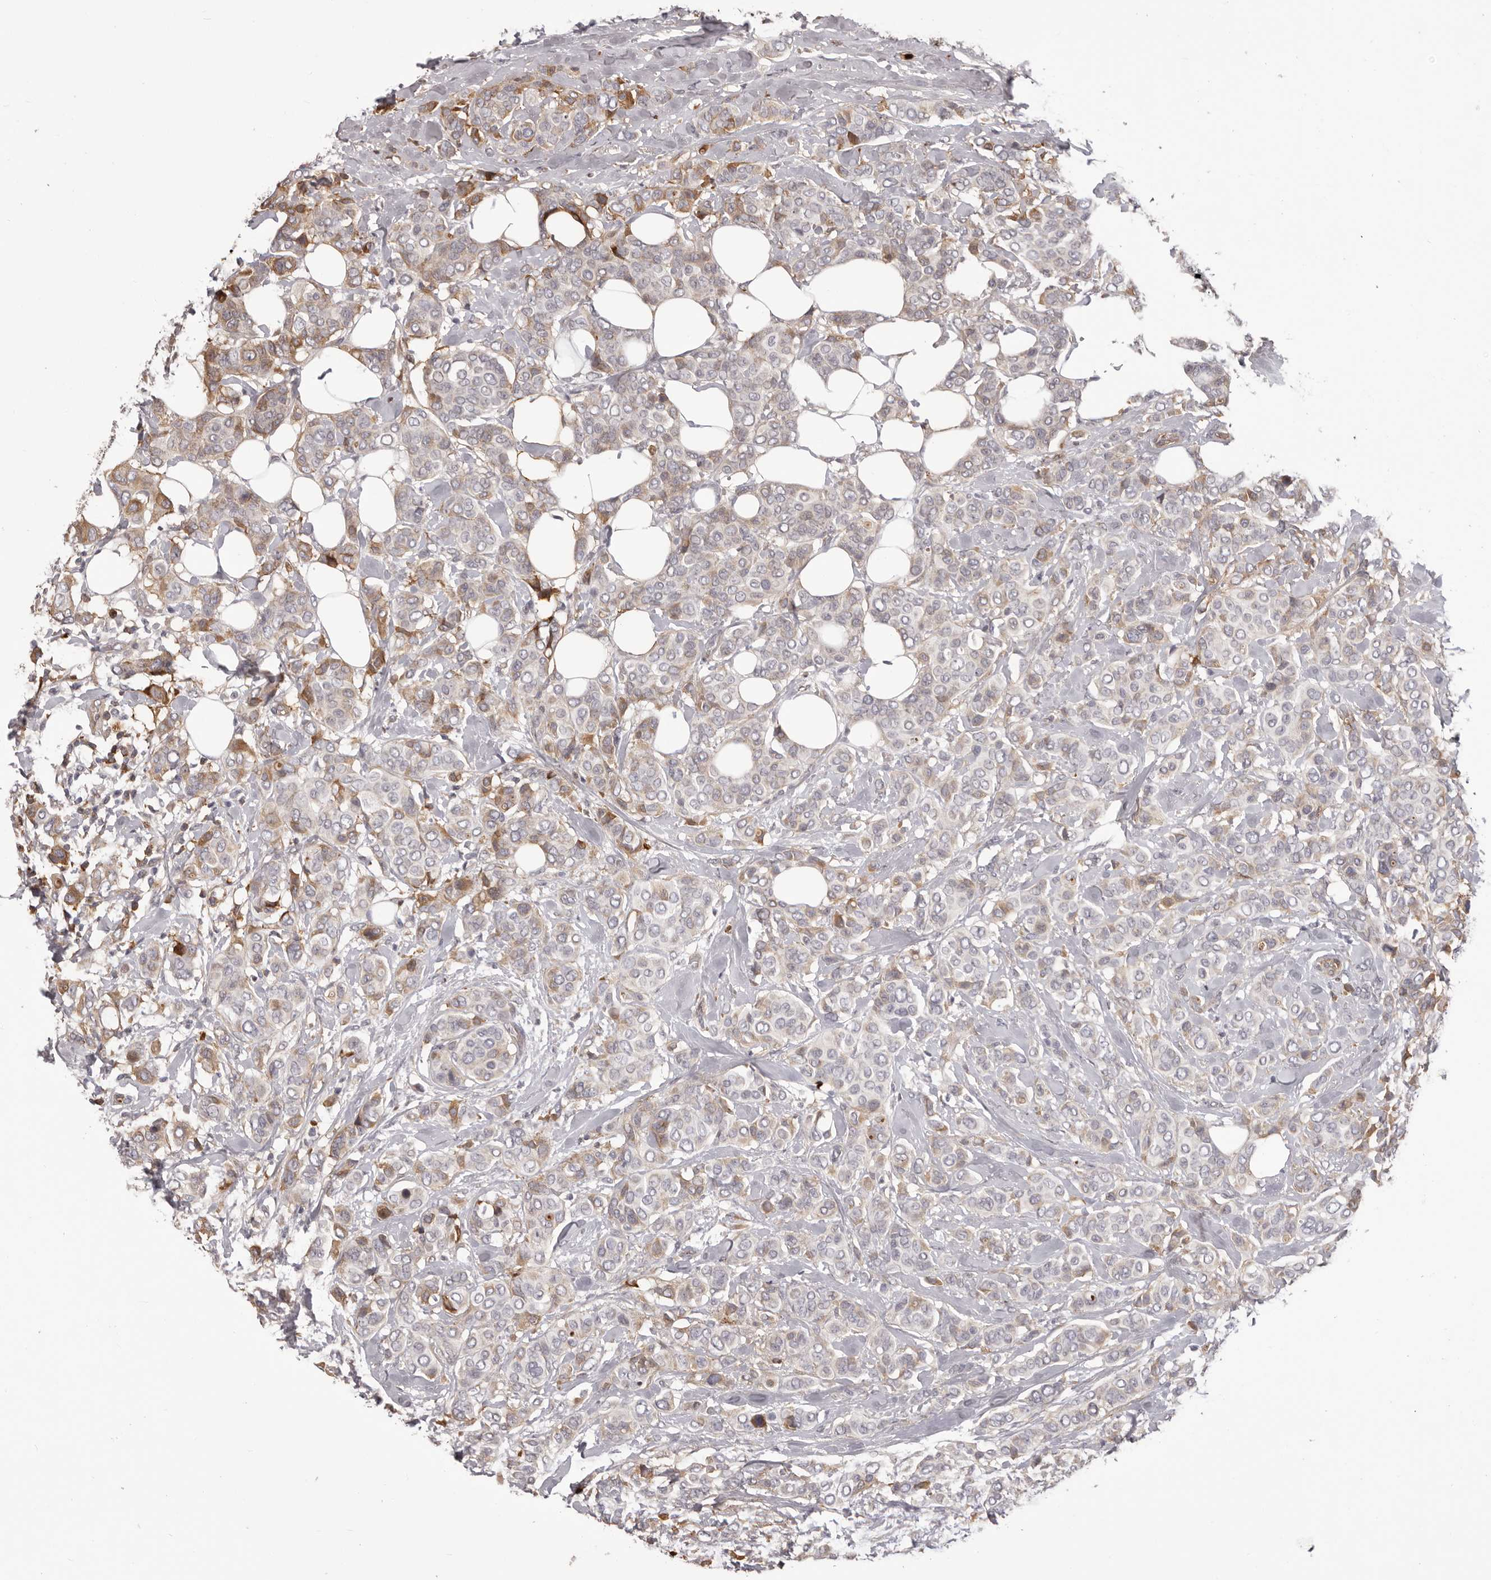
{"staining": {"intensity": "moderate", "quantity": "25%-75%", "location": "cytoplasmic/membranous"}, "tissue": "breast cancer", "cell_type": "Tumor cells", "image_type": "cancer", "snomed": [{"axis": "morphology", "description": "Lobular carcinoma"}, {"axis": "topography", "description": "Breast"}], "caption": "This histopathology image displays breast cancer stained with IHC to label a protein in brown. The cytoplasmic/membranous of tumor cells show moderate positivity for the protein. Nuclei are counter-stained blue.", "gene": "OTUD3", "patient": {"sex": "female", "age": 51}}